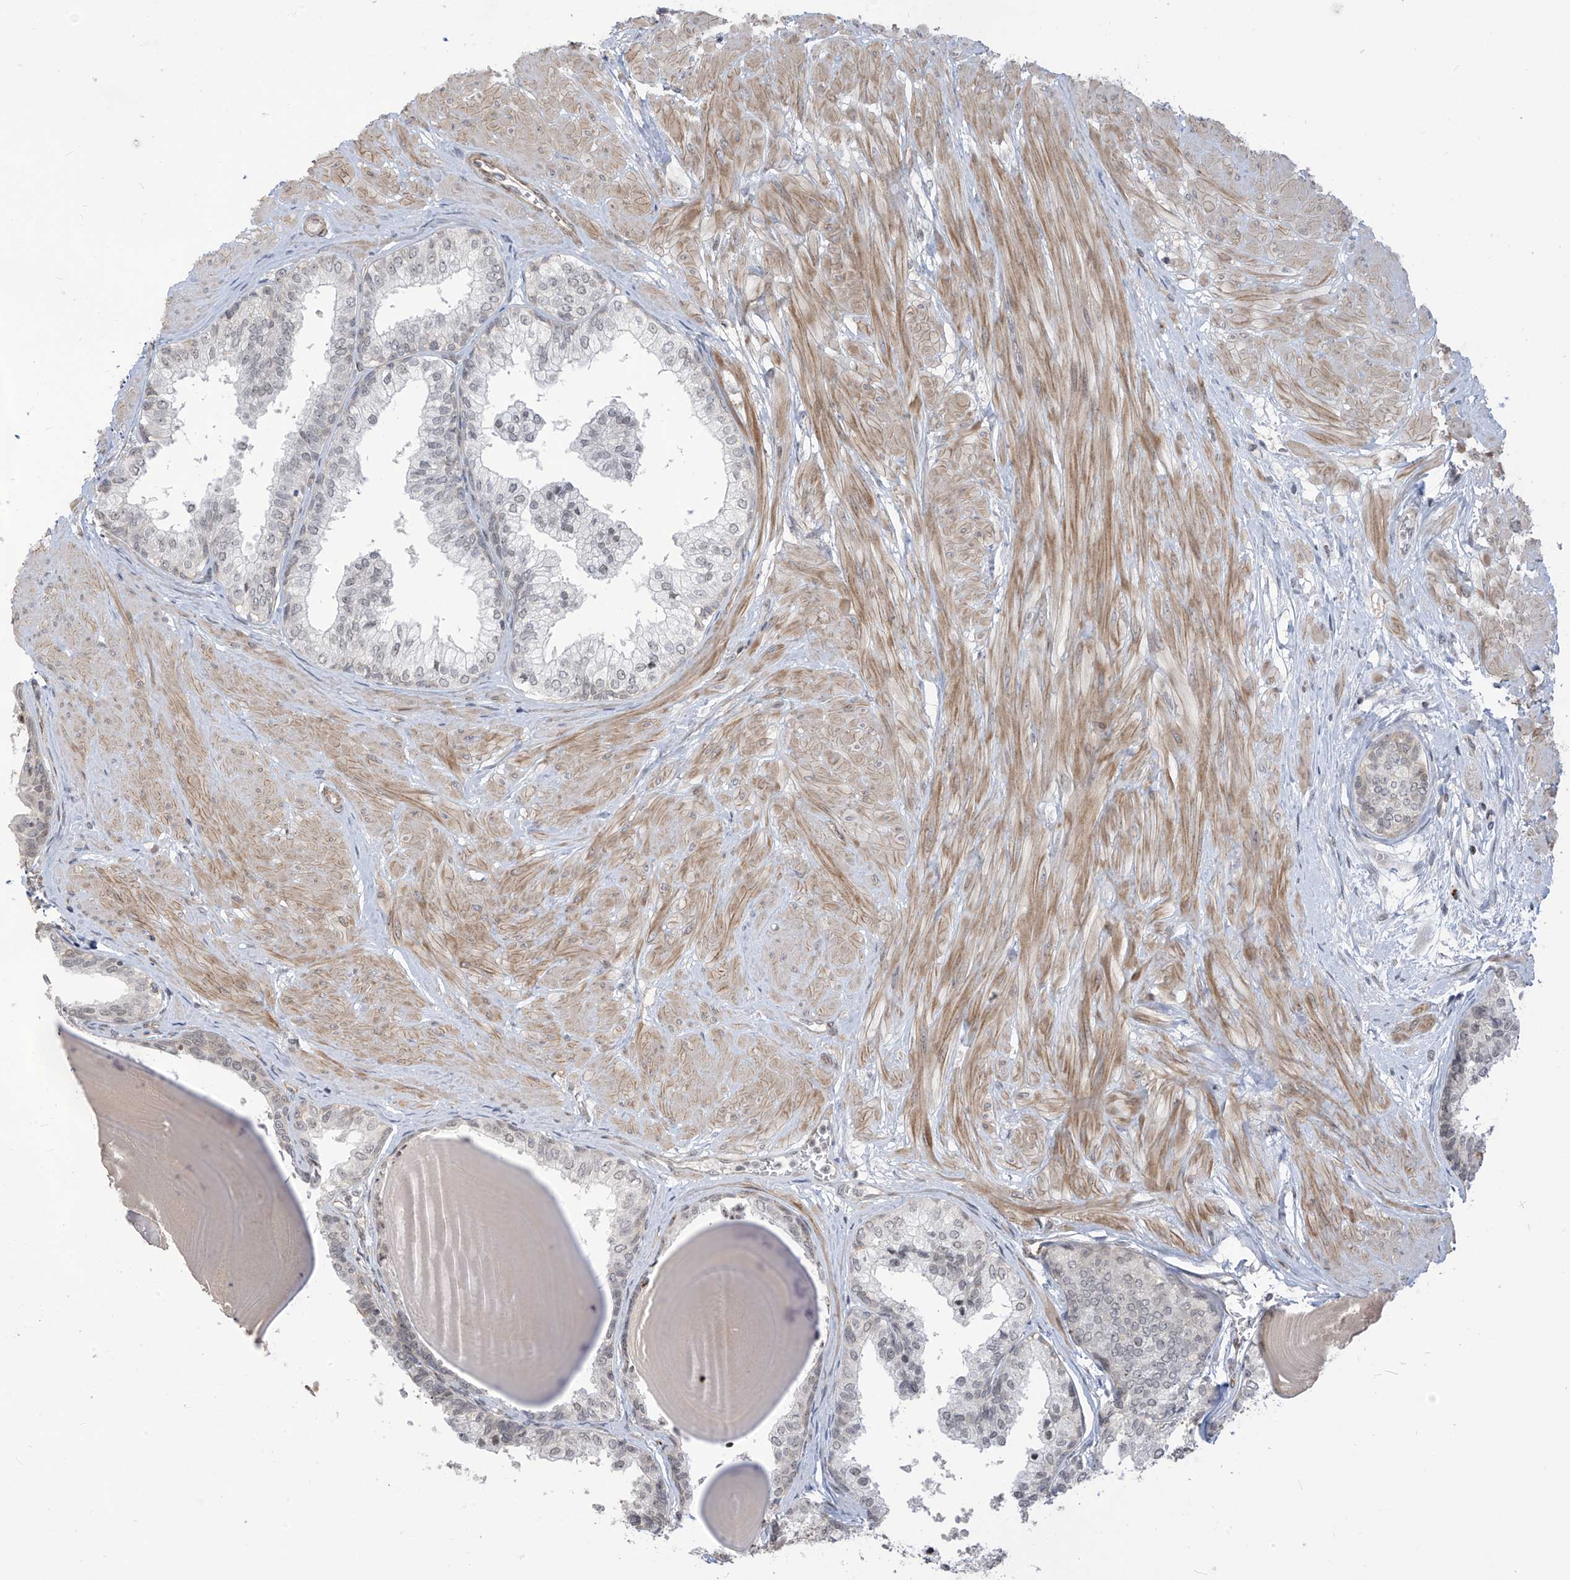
{"staining": {"intensity": "negative", "quantity": "none", "location": "none"}, "tissue": "prostate", "cell_type": "Glandular cells", "image_type": "normal", "snomed": [{"axis": "morphology", "description": "Normal tissue, NOS"}, {"axis": "topography", "description": "Prostate"}], "caption": "This photomicrograph is of benign prostate stained with IHC to label a protein in brown with the nuclei are counter-stained blue. There is no expression in glandular cells.", "gene": "METAP1D", "patient": {"sex": "male", "age": 48}}